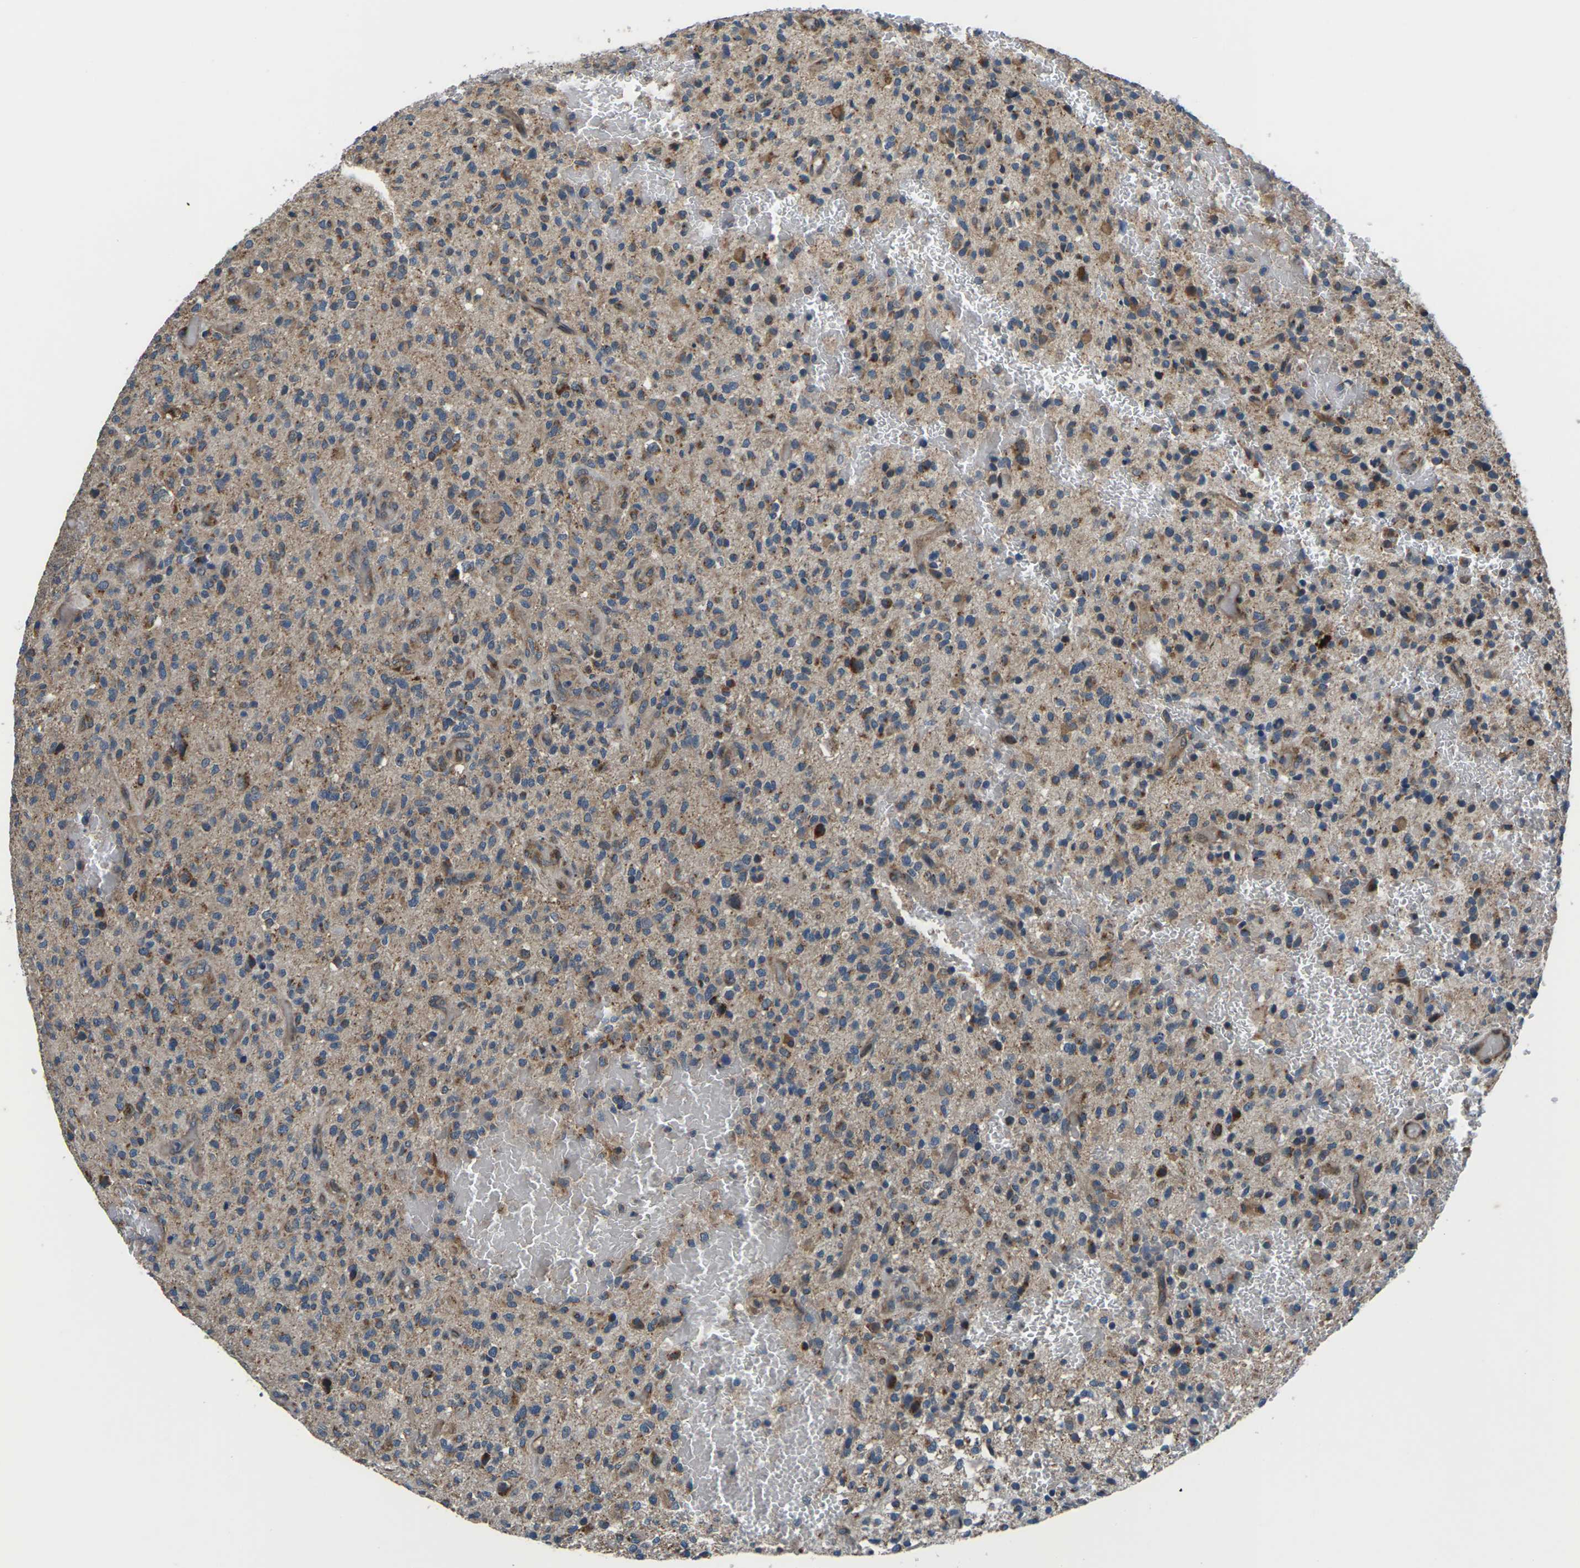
{"staining": {"intensity": "moderate", "quantity": ">75%", "location": "cytoplasmic/membranous"}, "tissue": "glioma", "cell_type": "Tumor cells", "image_type": "cancer", "snomed": [{"axis": "morphology", "description": "Glioma, malignant, High grade"}, {"axis": "topography", "description": "Brain"}], "caption": "The histopathology image reveals staining of malignant high-grade glioma, revealing moderate cytoplasmic/membranous protein positivity (brown color) within tumor cells.", "gene": "GABRP", "patient": {"sex": "male", "age": 71}}